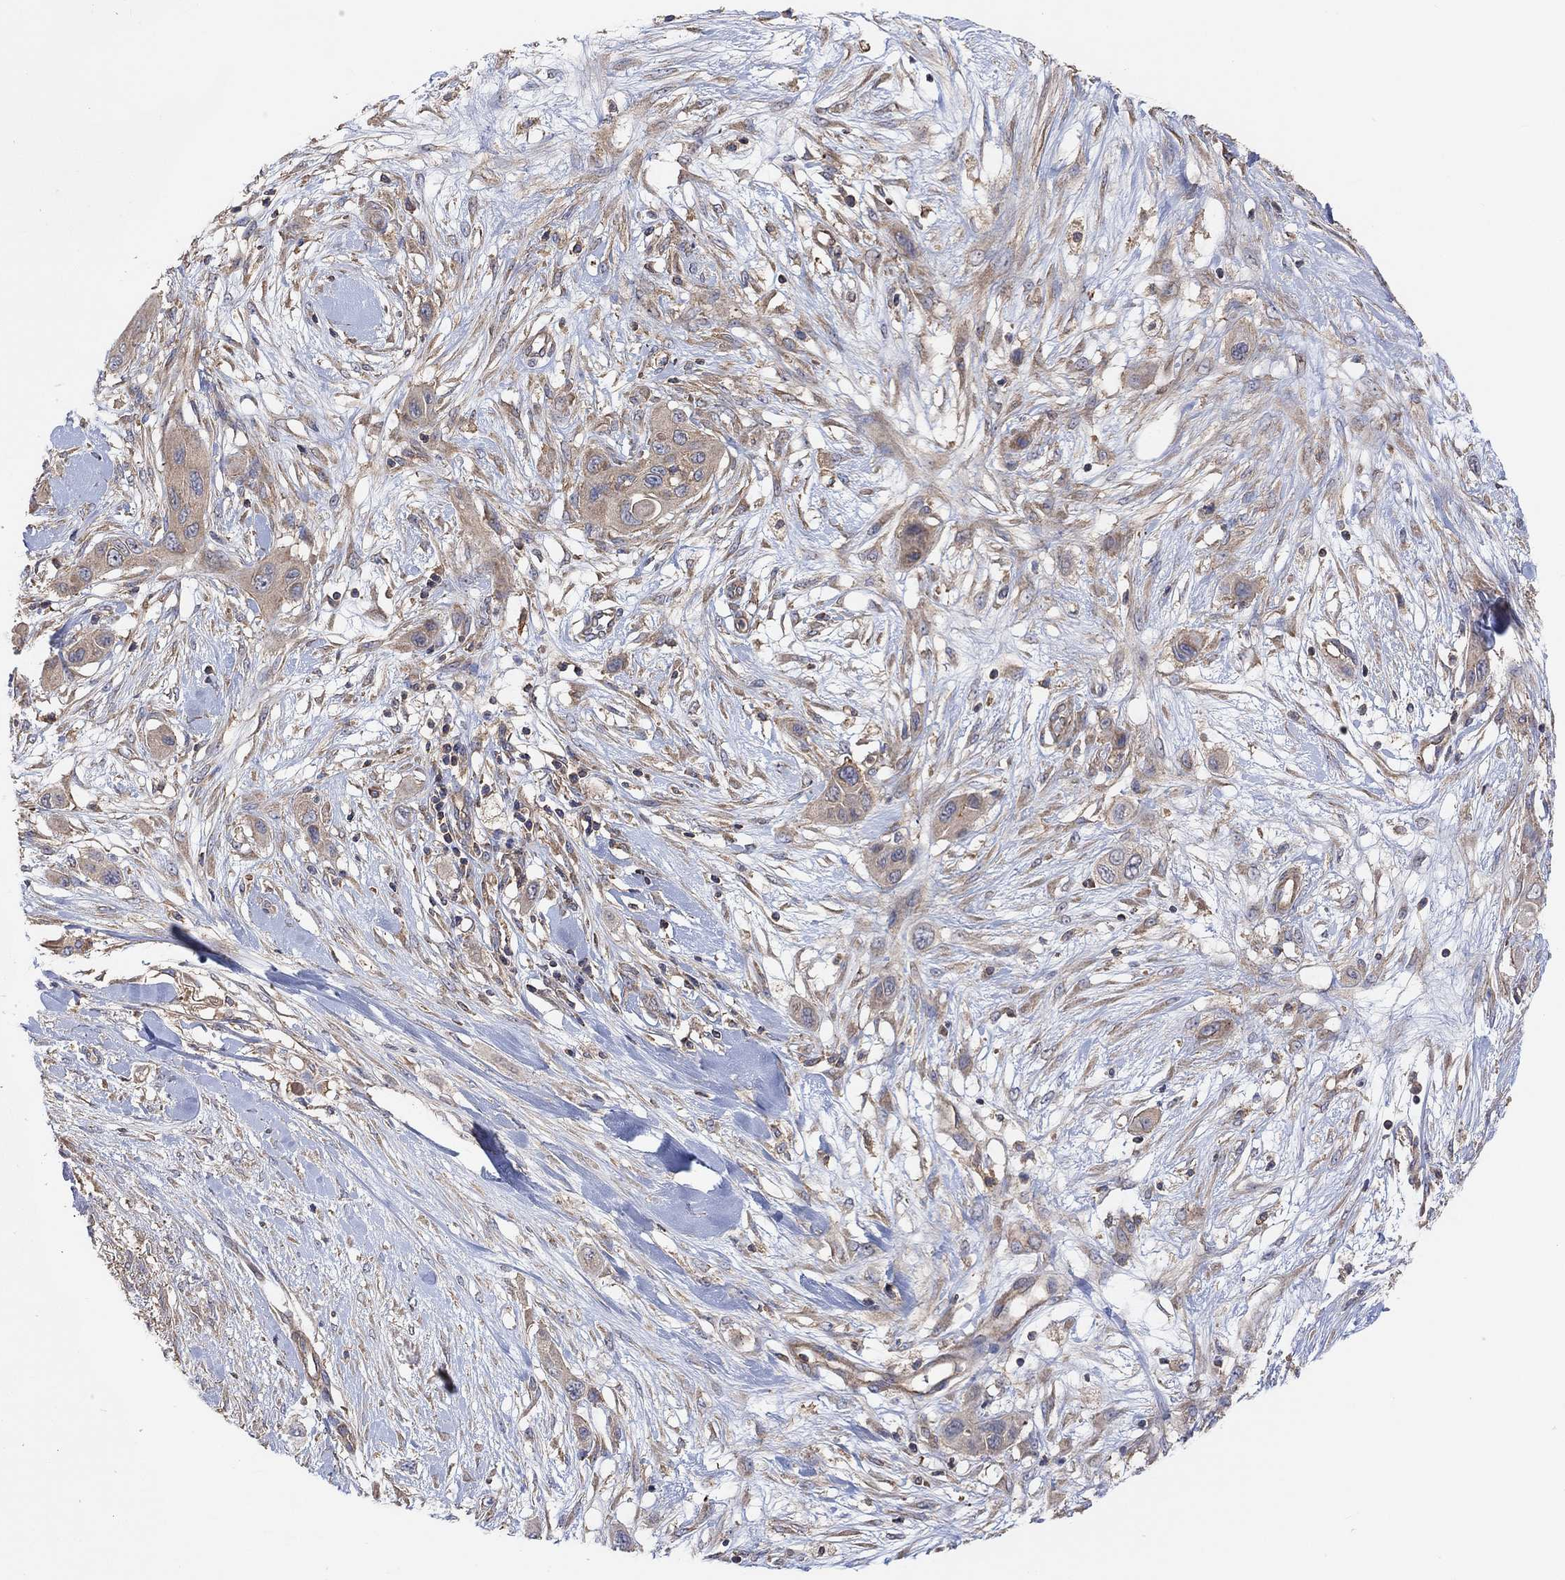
{"staining": {"intensity": "weak", "quantity": ">75%", "location": "cytoplasmic/membranous"}, "tissue": "skin cancer", "cell_type": "Tumor cells", "image_type": "cancer", "snomed": [{"axis": "morphology", "description": "Squamous cell carcinoma, NOS"}, {"axis": "topography", "description": "Skin"}], "caption": "Tumor cells display weak cytoplasmic/membranous positivity in about >75% of cells in skin cancer (squamous cell carcinoma).", "gene": "BLOC1S3", "patient": {"sex": "male", "age": 79}}